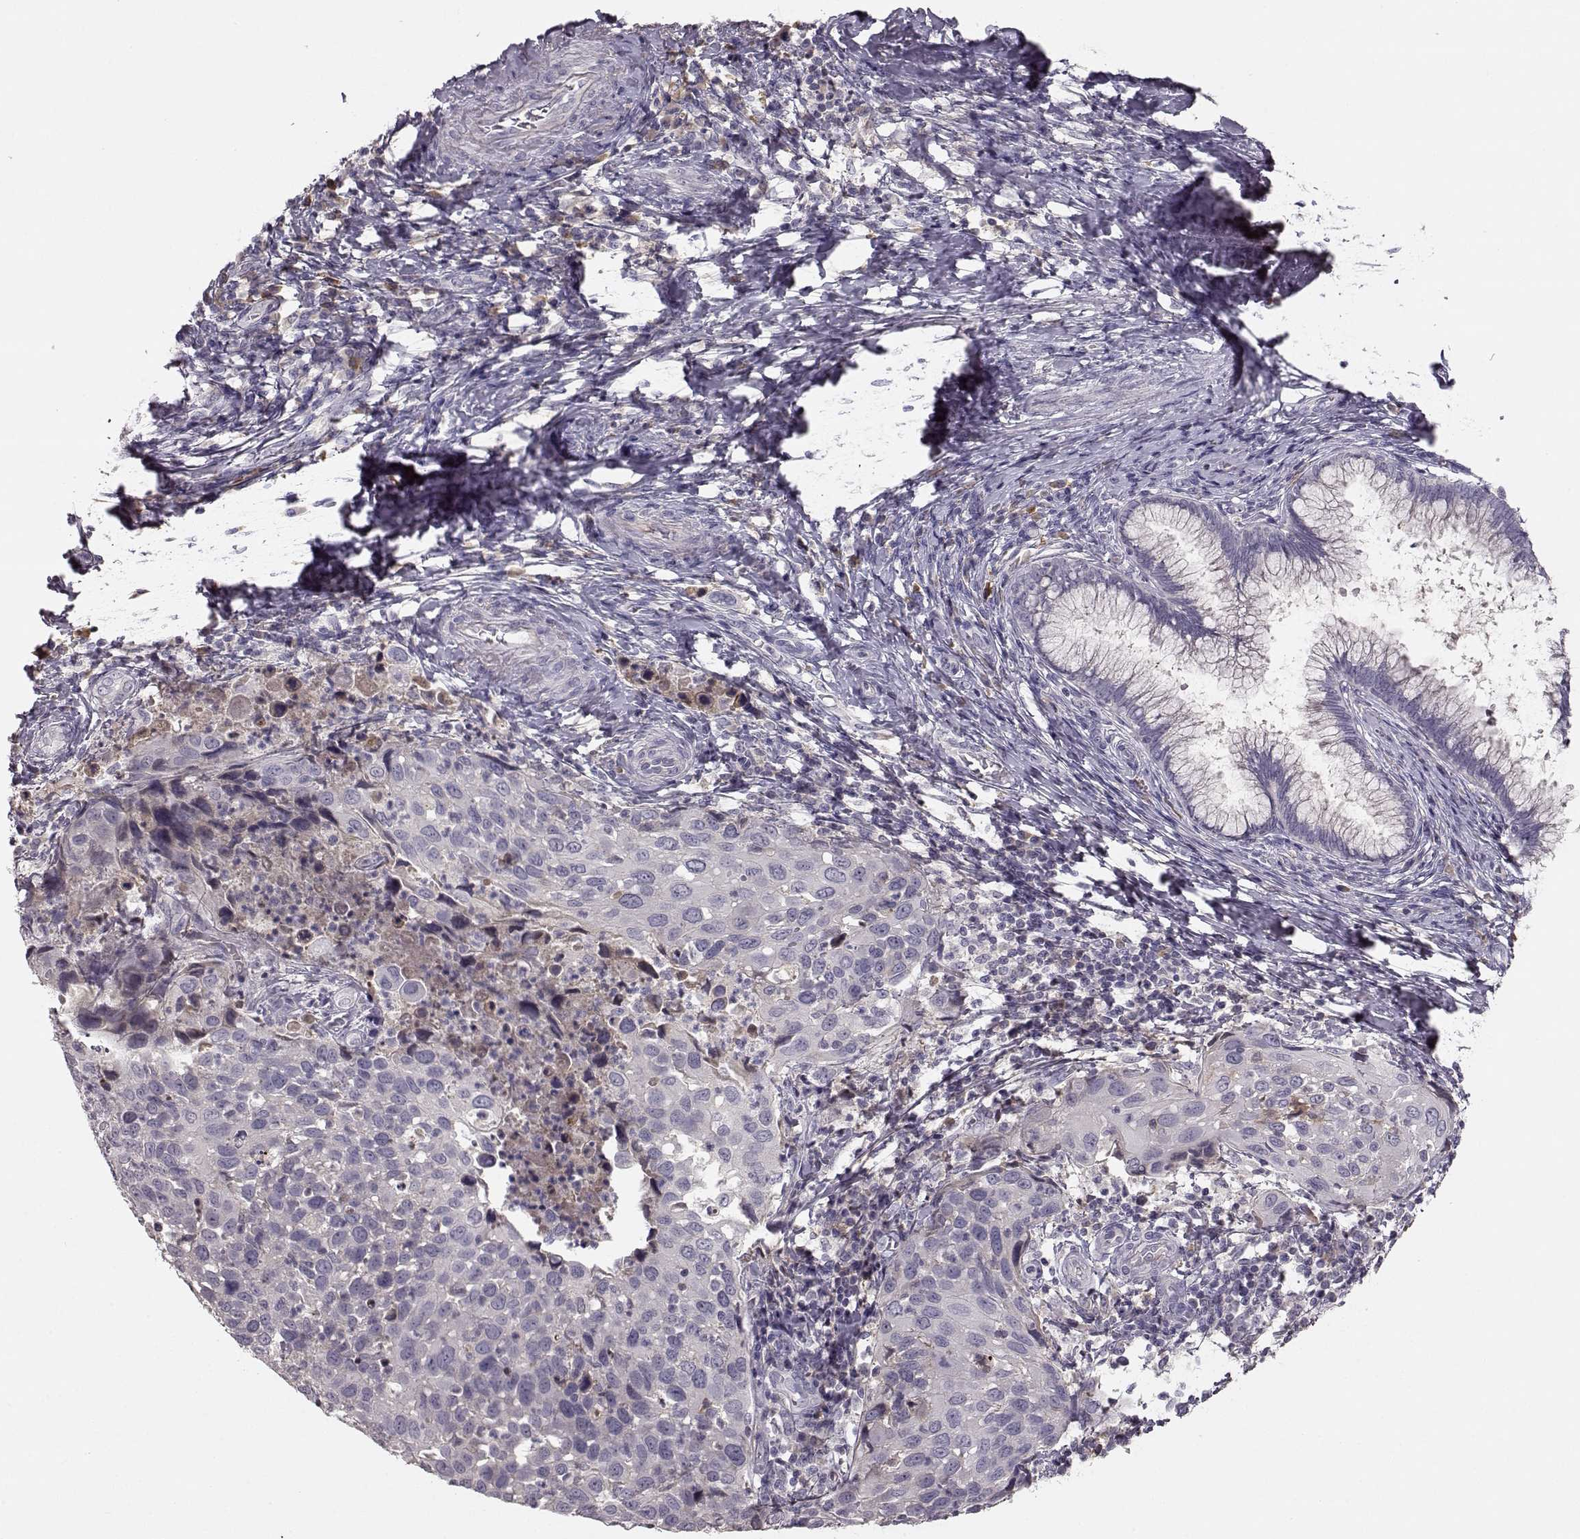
{"staining": {"intensity": "negative", "quantity": "none", "location": "none"}, "tissue": "cervical cancer", "cell_type": "Tumor cells", "image_type": "cancer", "snomed": [{"axis": "morphology", "description": "Squamous cell carcinoma, NOS"}, {"axis": "topography", "description": "Cervix"}], "caption": "This is a histopathology image of immunohistochemistry (IHC) staining of cervical squamous cell carcinoma, which shows no expression in tumor cells.", "gene": "YJEFN3", "patient": {"sex": "female", "age": 54}}